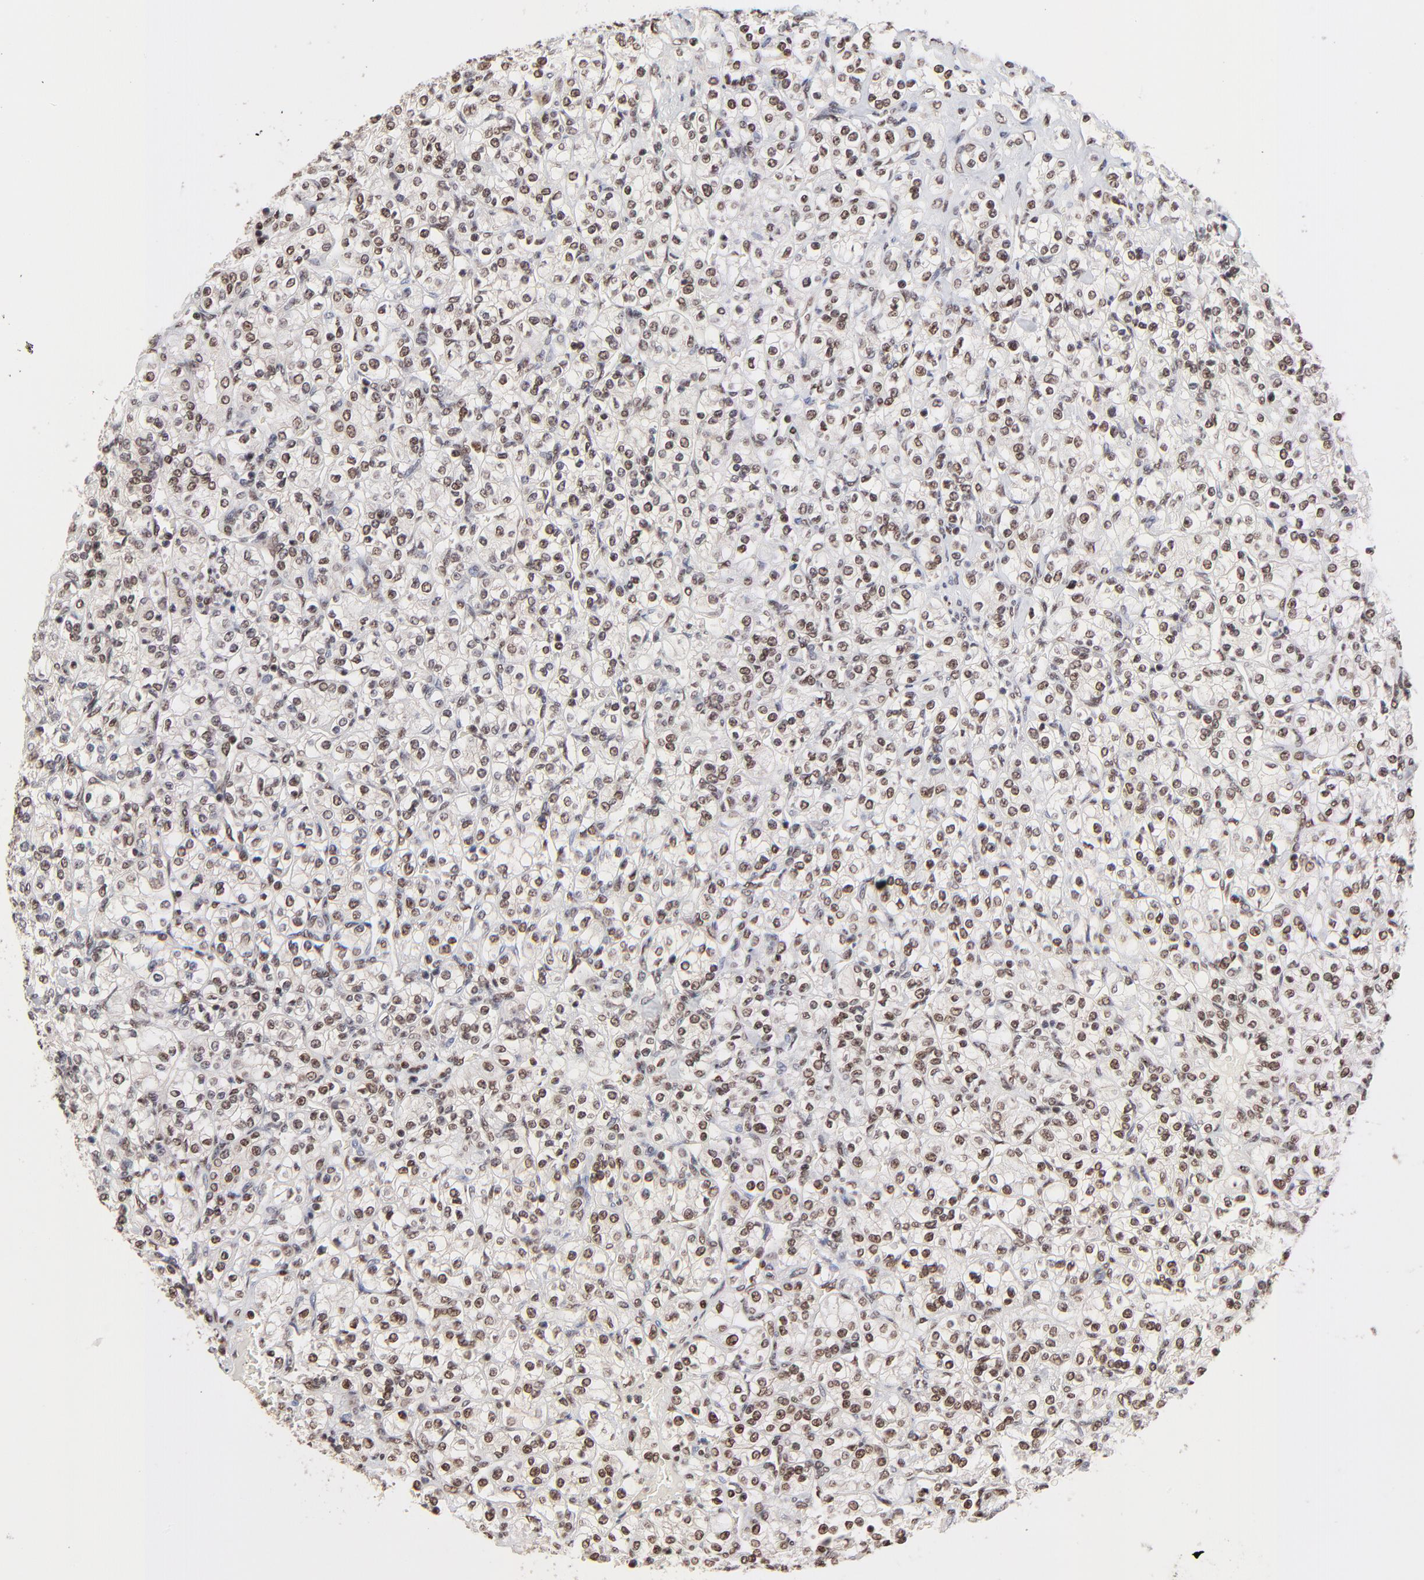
{"staining": {"intensity": "moderate", "quantity": ">75%", "location": "nuclear"}, "tissue": "renal cancer", "cell_type": "Tumor cells", "image_type": "cancer", "snomed": [{"axis": "morphology", "description": "Adenocarcinoma, NOS"}, {"axis": "topography", "description": "Kidney"}], "caption": "A brown stain highlights moderate nuclear staining of a protein in renal adenocarcinoma tumor cells. The staining is performed using DAB brown chromogen to label protein expression. The nuclei are counter-stained blue using hematoxylin.", "gene": "DSN1", "patient": {"sex": "male", "age": 77}}